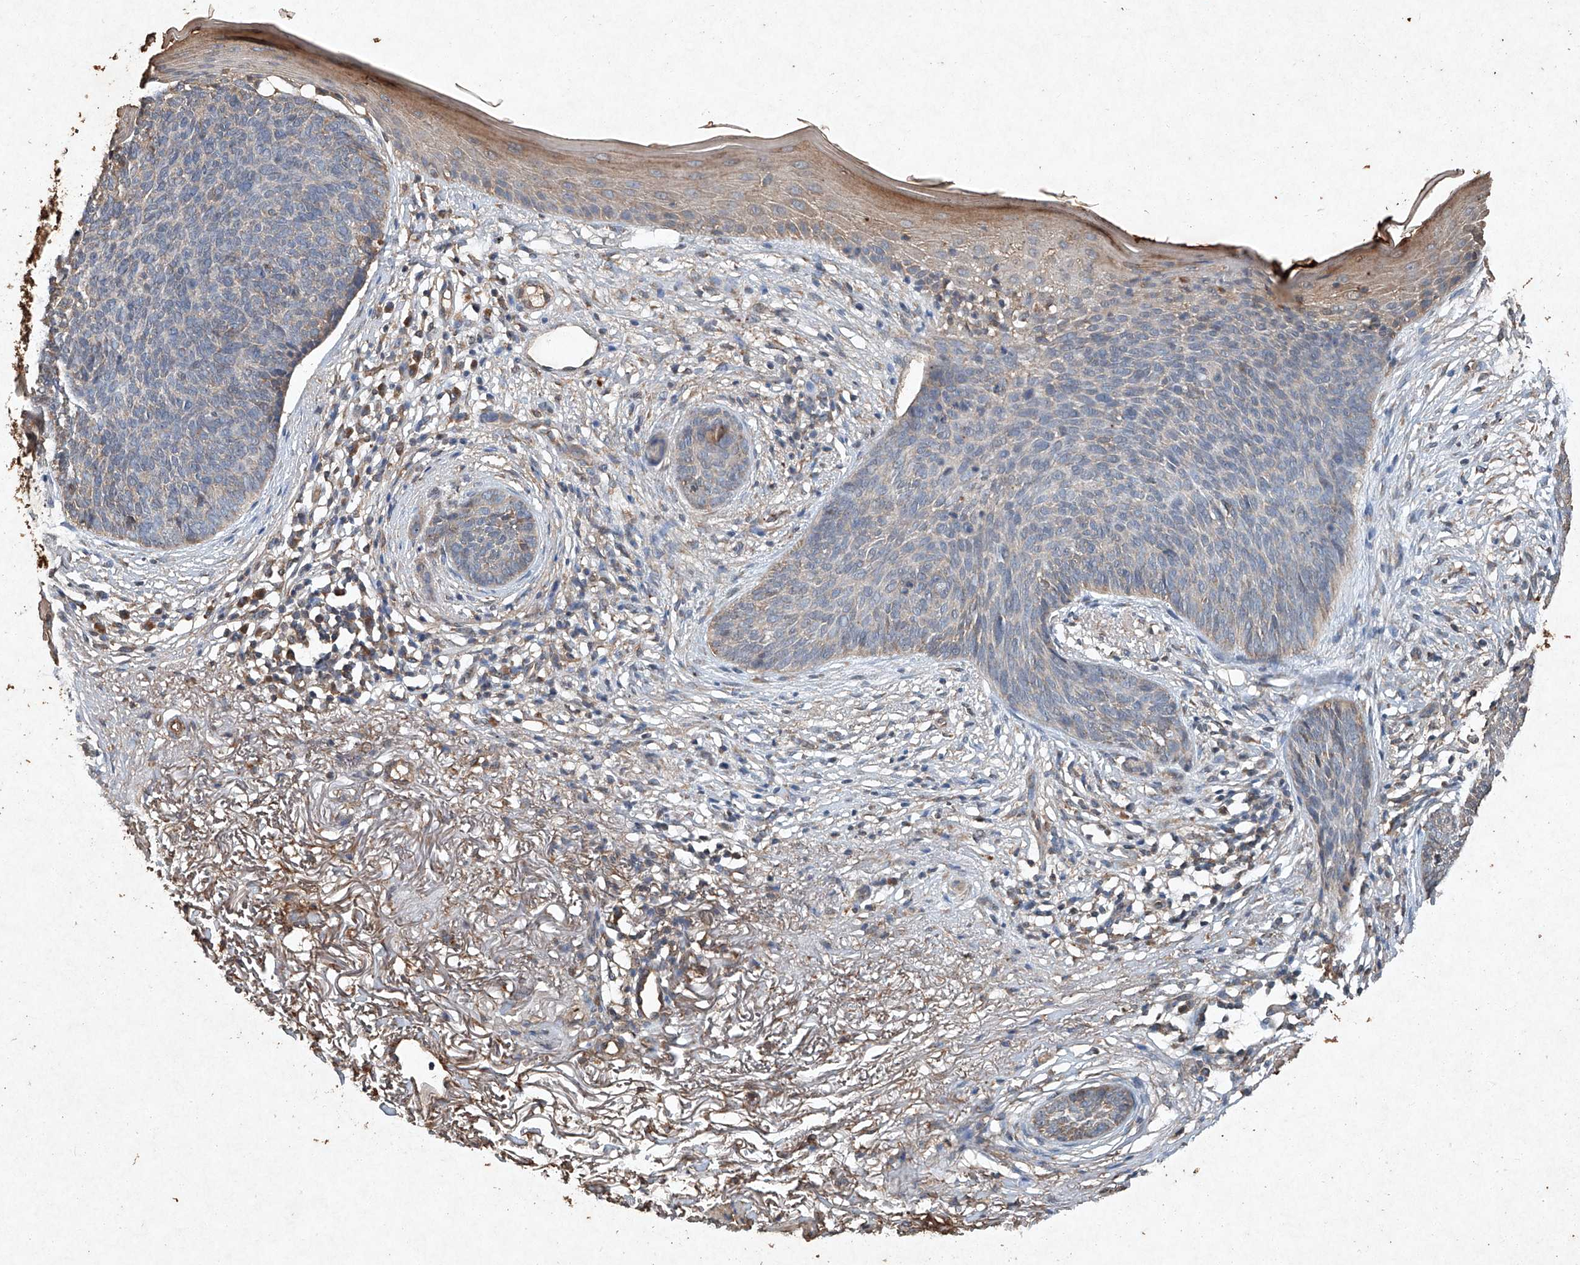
{"staining": {"intensity": "weak", "quantity": "<25%", "location": "cytoplasmic/membranous"}, "tissue": "skin cancer", "cell_type": "Tumor cells", "image_type": "cancer", "snomed": [{"axis": "morphology", "description": "Basal cell carcinoma"}, {"axis": "topography", "description": "Skin"}], "caption": "Skin basal cell carcinoma was stained to show a protein in brown. There is no significant positivity in tumor cells.", "gene": "STK3", "patient": {"sex": "female", "age": 70}}